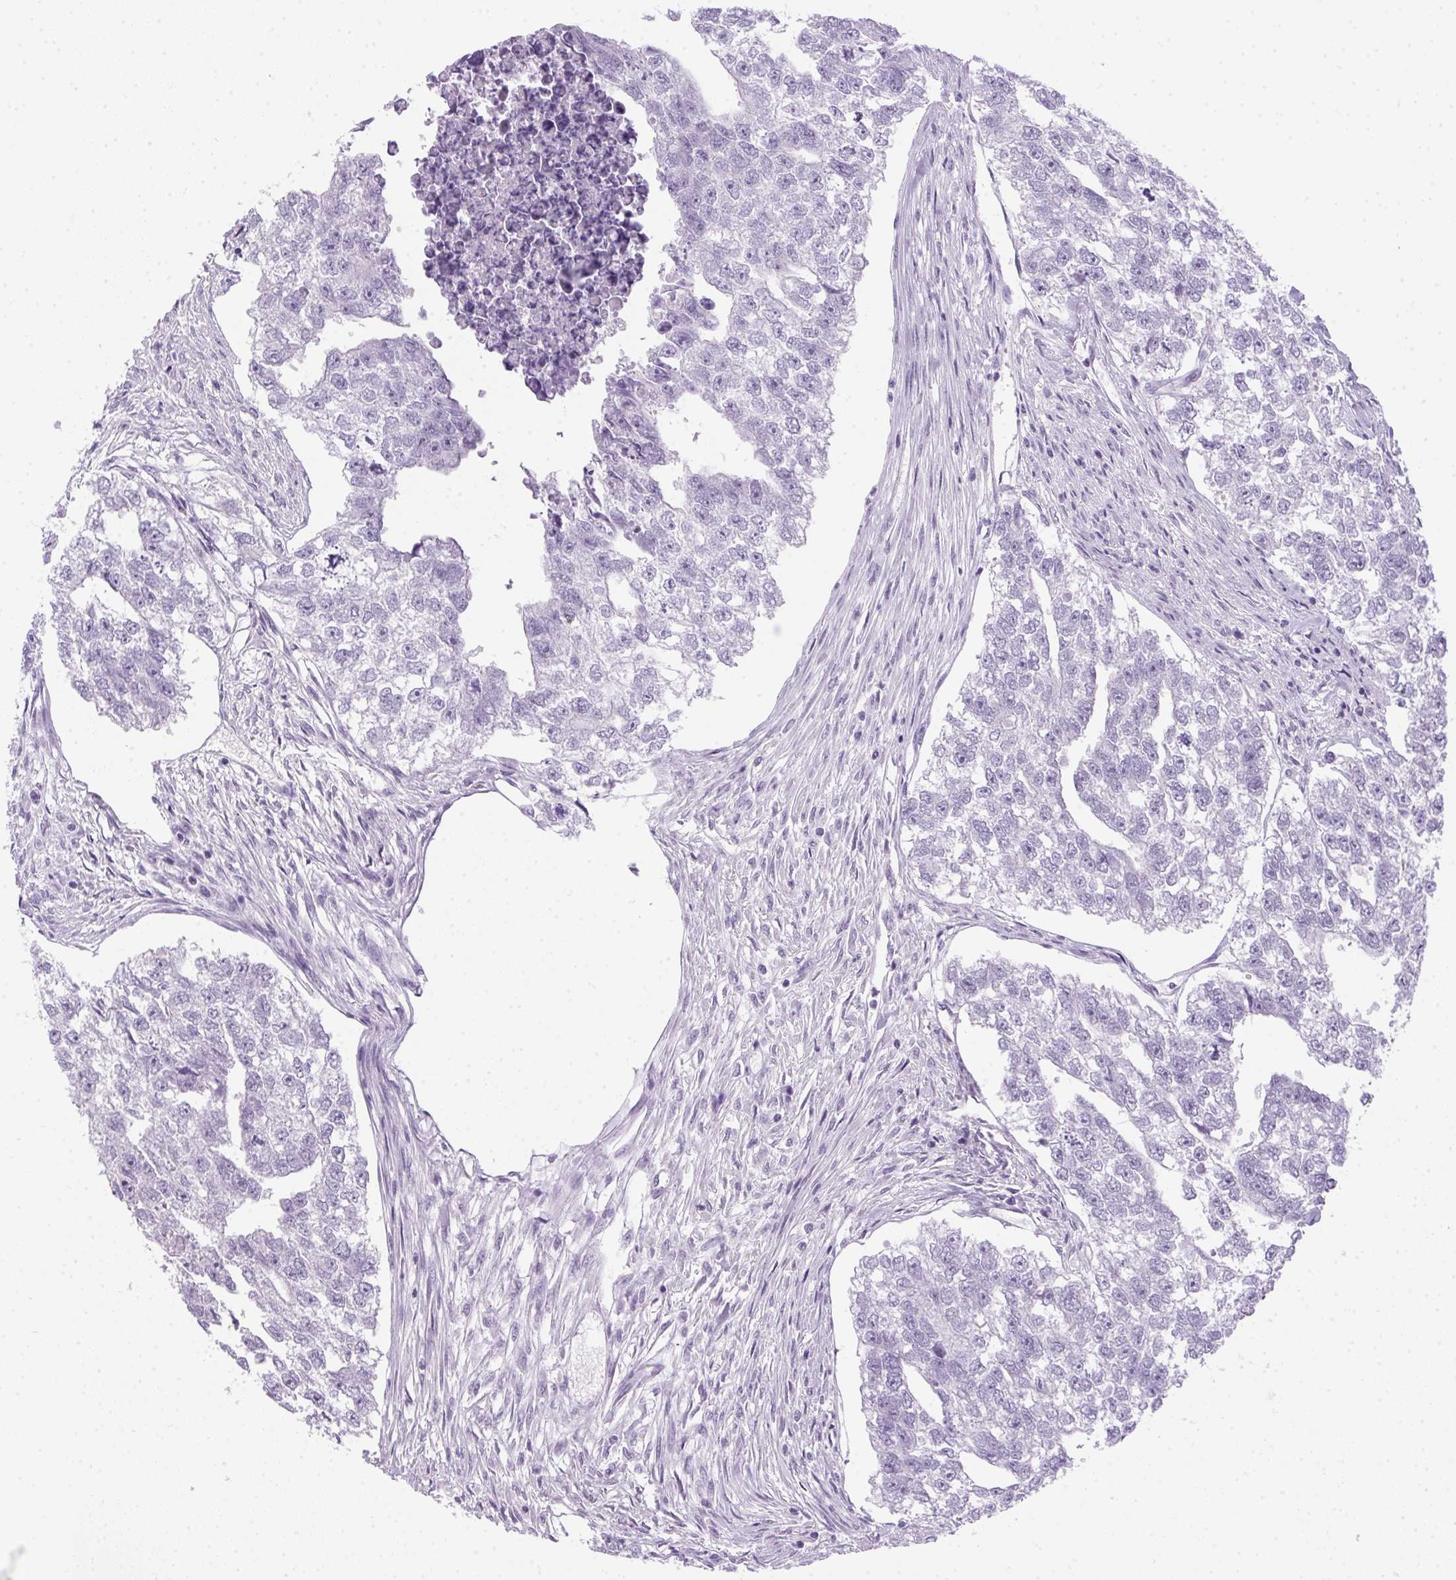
{"staining": {"intensity": "negative", "quantity": "none", "location": "none"}, "tissue": "testis cancer", "cell_type": "Tumor cells", "image_type": "cancer", "snomed": [{"axis": "morphology", "description": "Carcinoma, Embryonal, NOS"}, {"axis": "morphology", "description": "Teratoma, malignant, NOS"}, {"axis": "topography", "description": "Testis"}], "caption": "Photomicrograph shows no protein expression in tumor cells of teratoma (malignant) (testis) tissue.", "gene": "POPDC2", "patient": {"sex": "male", "age": 44}}